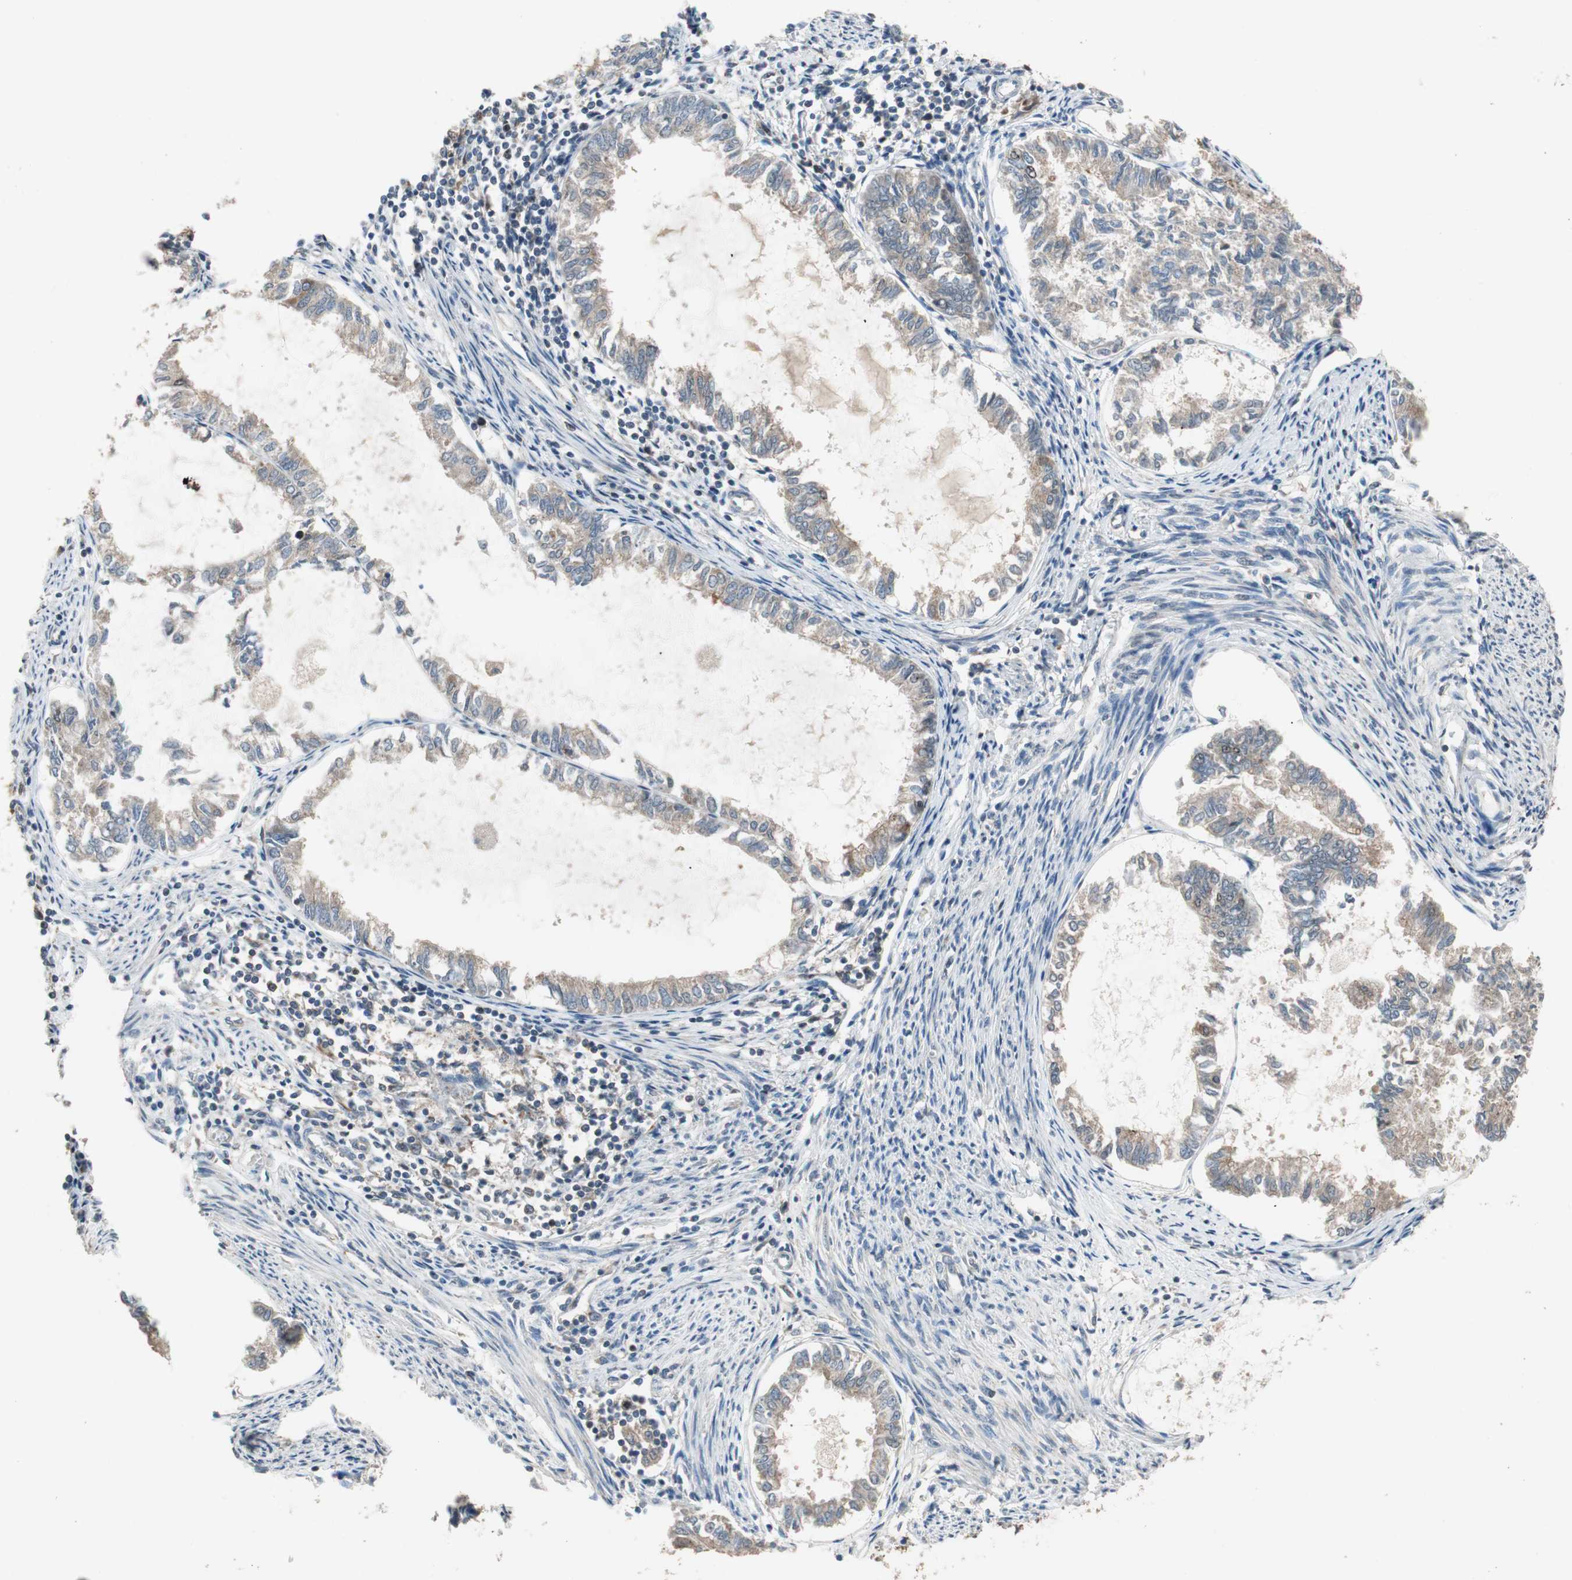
{"staining": {"intensity": "weak", "quantity": ">75%", "location": "cytoplasmic/membranous"}, "tissue": "endometrial cancer", "cell_type": "Tumor cells", "image_type": "cancer", "snomed": [{"axis": "morphology", "description": "Adenocarcinoma, NOS"}, {"axis": "topography", "description": "Endometrium"}], "caption": "This is a histology image of immunohistochemistry (IHC) staining of endometrial adenocarcinoma, which shows weak expression in the cytoplasmic/membranous of tumor cells.", "gene": "ATP6AP2", "patient": {"sex": "female", "age": 86}}